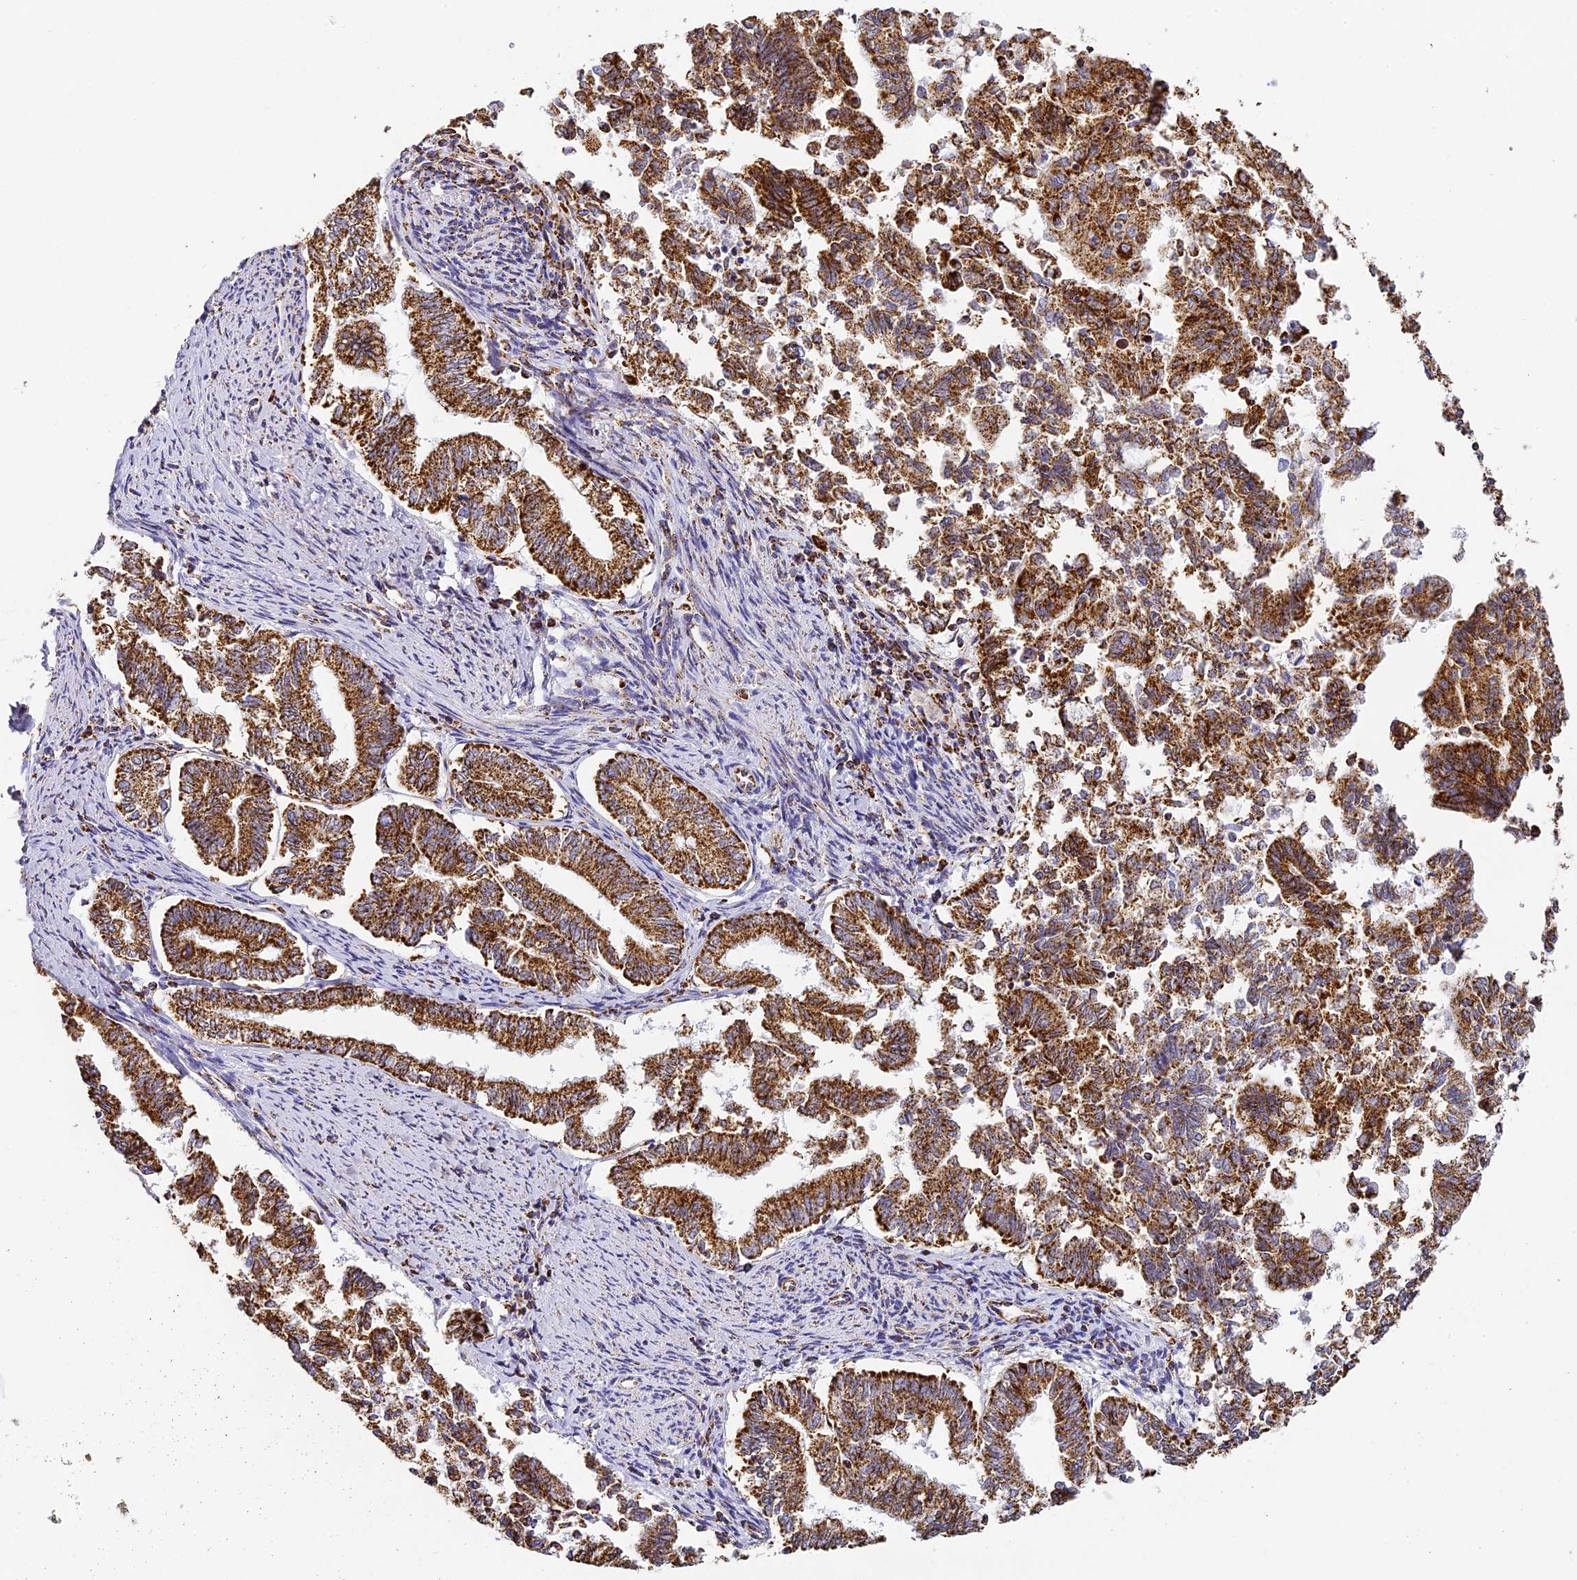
{"staining": {"intensity": "strong", "quantity": ">75%", "location": "cytoplasmic/membranous"}, "tissue": "endometrial cancer", "cell_type": "Tumor cells", "image_type": "cancer", "snomed": [{"axis": "morphology", "description": "Adenocarcinoma, NOS"}, {"axis": "topography", "description": "Endometrium"}], "caption": "The histopathology image exhibits a brown stain indicating the presence of a protein in the cytoplasmic/membranous of tumor cells in endometrial cancer.", "gene": "STK17A", "patient": {"sex": "female", "age": 79}}